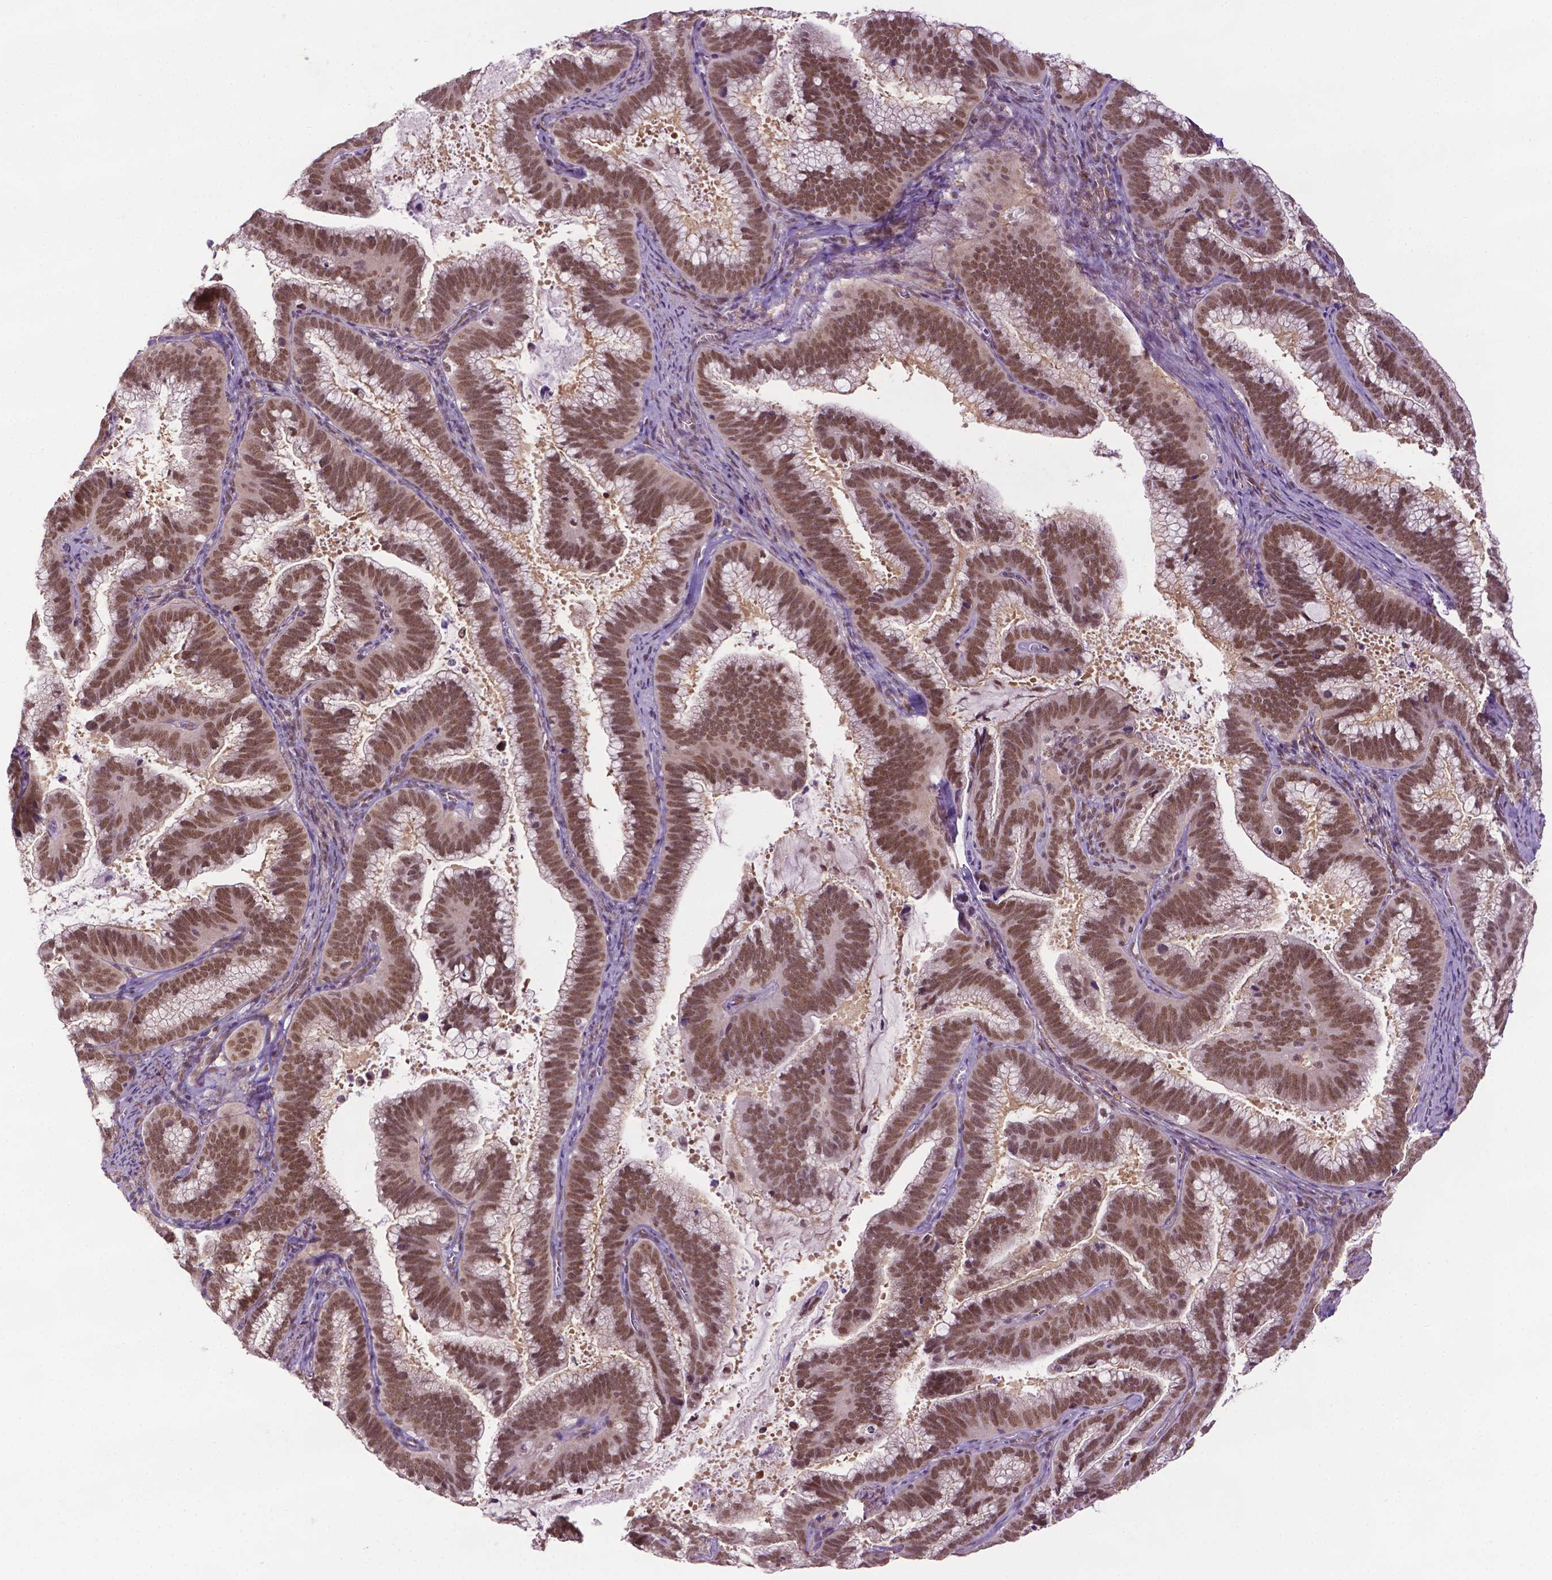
{"staining": {"intensity": "strong", "quantity": ">75%", "location": "nuclear"}, "tissue": "cervical cancer", "cell_type": "Tumor cells", "image_type": "cancer", "snomed": [{"axis": "morphology", "description": "Adenocarcinoma, NOS"}, {"axis": "topography", "description": "Cervix"}], "caption": "Immunohistochemical staining of cervical cancer (adenocarcinoma) demonstrates strong nuclear protein staining in approximately >75% of tumor cells.", "gene": "UBQLN4", "patient": {"sex": "female", "age": 61}}